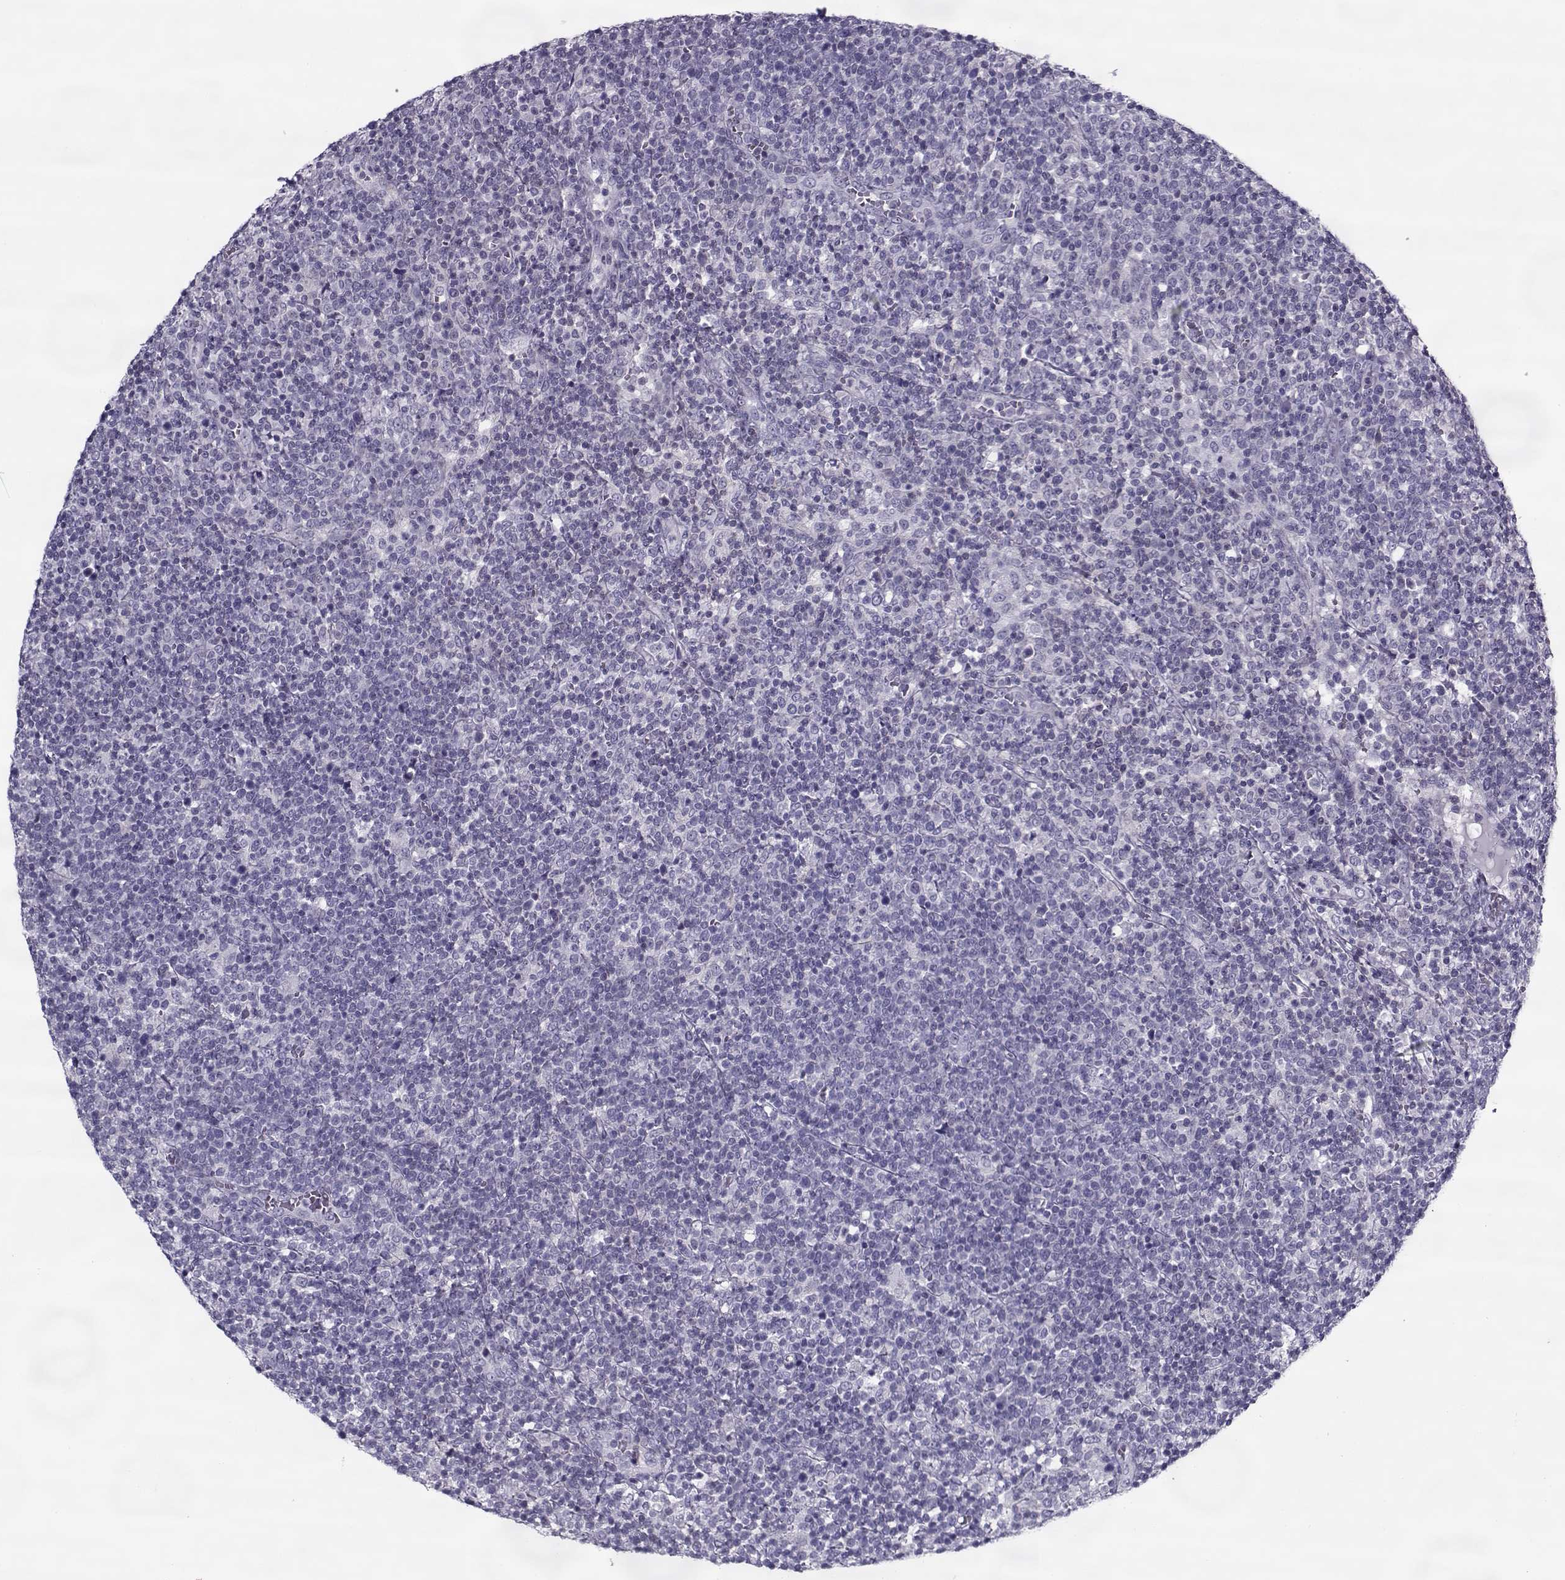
{"staining": {"intensity": "negative", "quantity": "none", "location": "none"}, "tissue": "lymphoma", "cell_type": "Tumor cells", "image_type": "cancer", "snomed": [{"axis": "morphology", "description": "Malignant lymphoma, non-Hodgkin's type, High grade"}, {"axis": "topography", "description": "Lymph node"}], "caption": "DAB (3,3'-diaminobenzidine) immunohistochemical staining of human lymphoma demonstrates no significant expression in tumor cells. (Immunohistochemistry (ihc), brightfield microscopy, high magnification).", "gene": "PP2D1", "patient": {"sex": "male", "age": 61}}